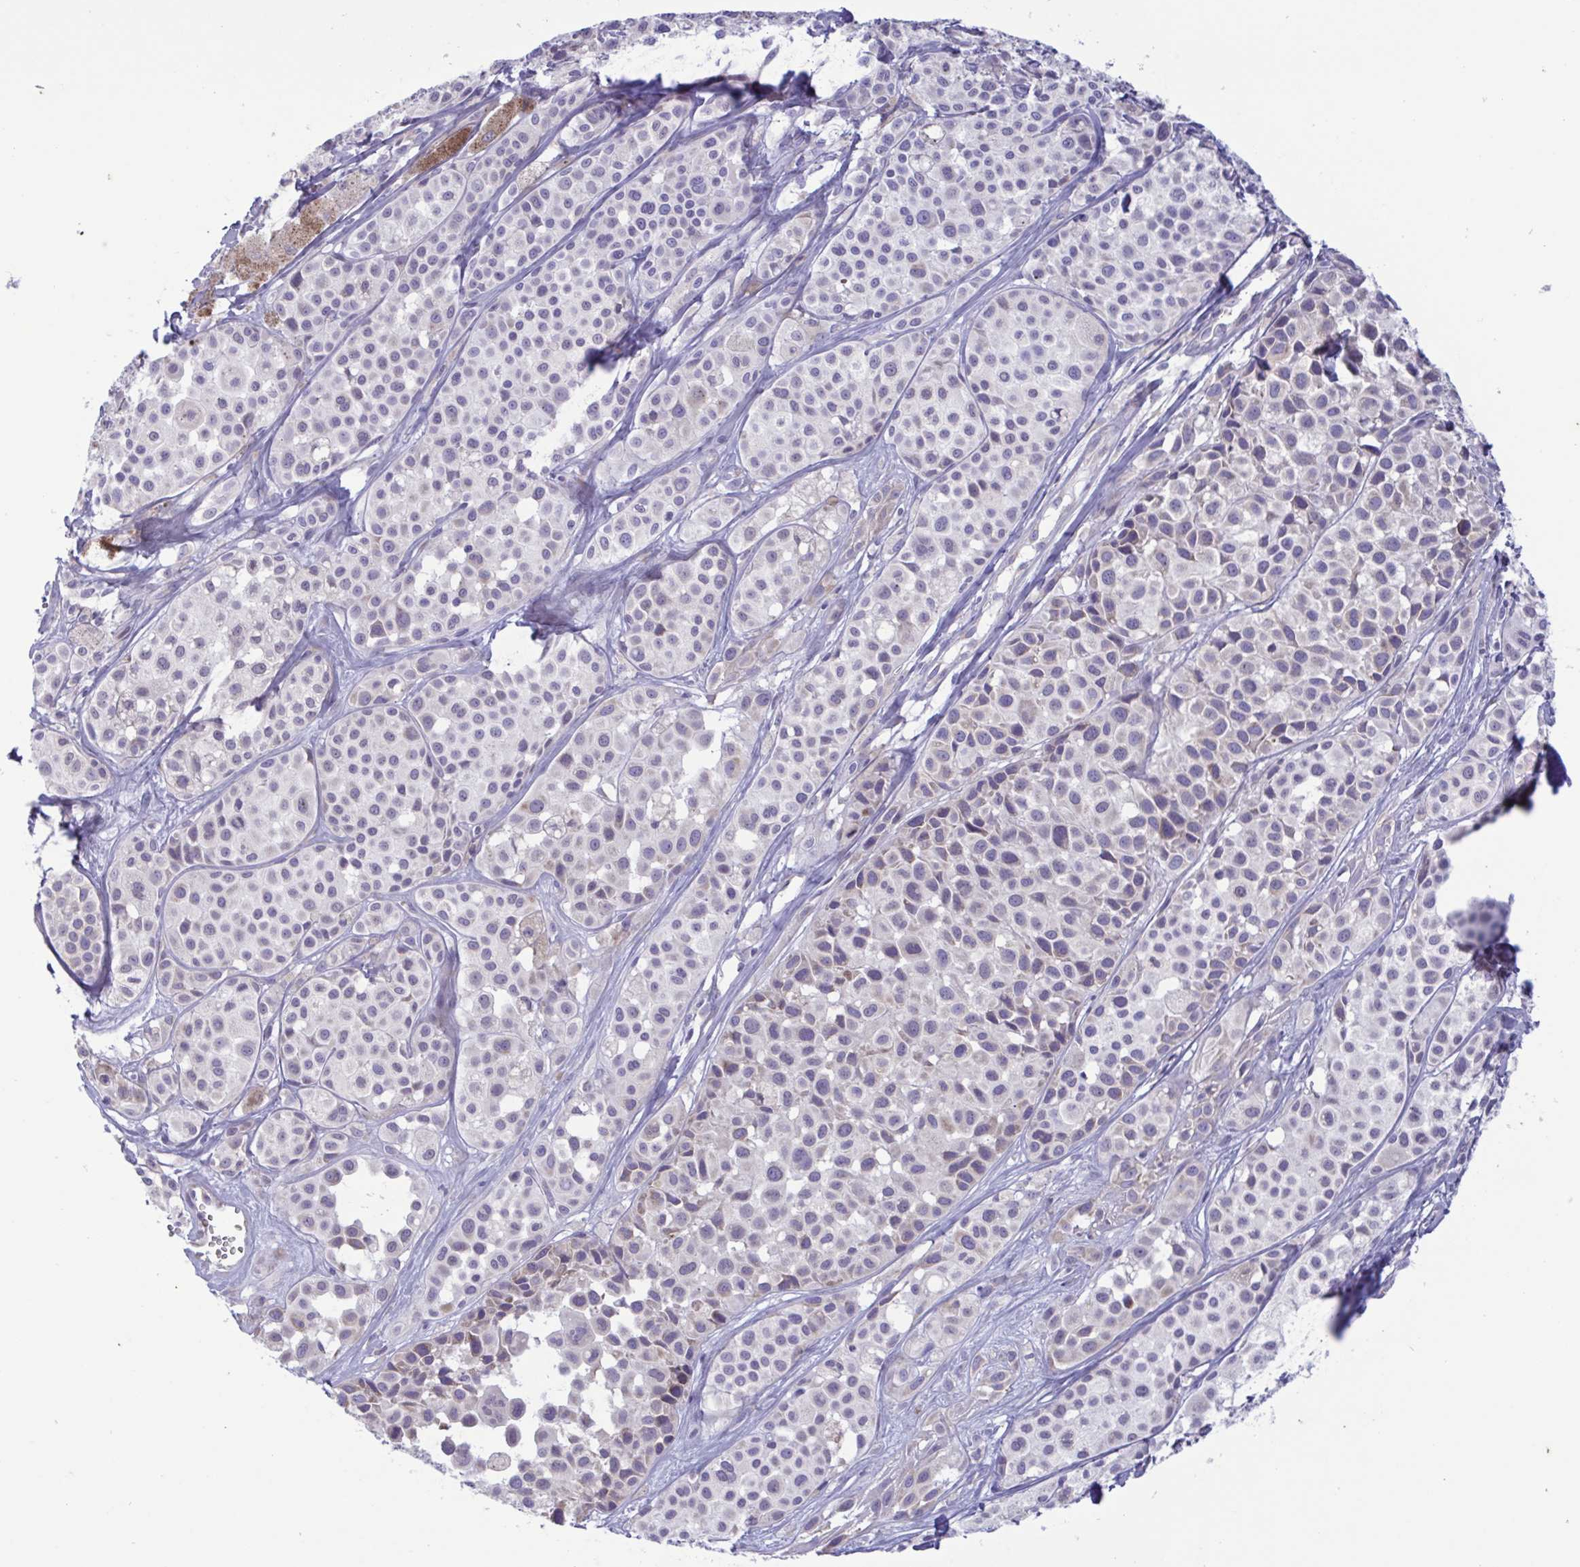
{"staining": {"intensity": "negative", "quantity": "none", "location": "none"}, "tissue": "melanoma", "cell_type": "Tumor cells", "image_type": "cancer", "snomed": [{"axis": "morphology", "description": "Malignant melanoma, NOS"}, {"axis": "topography", "description": "Skin"}], "caption": "Immunohistochemistry of human malignant melanoma displays no staining in tumor cells.", "gene": "TNNI3", "patient": {"sex": "male", "age": 77}}